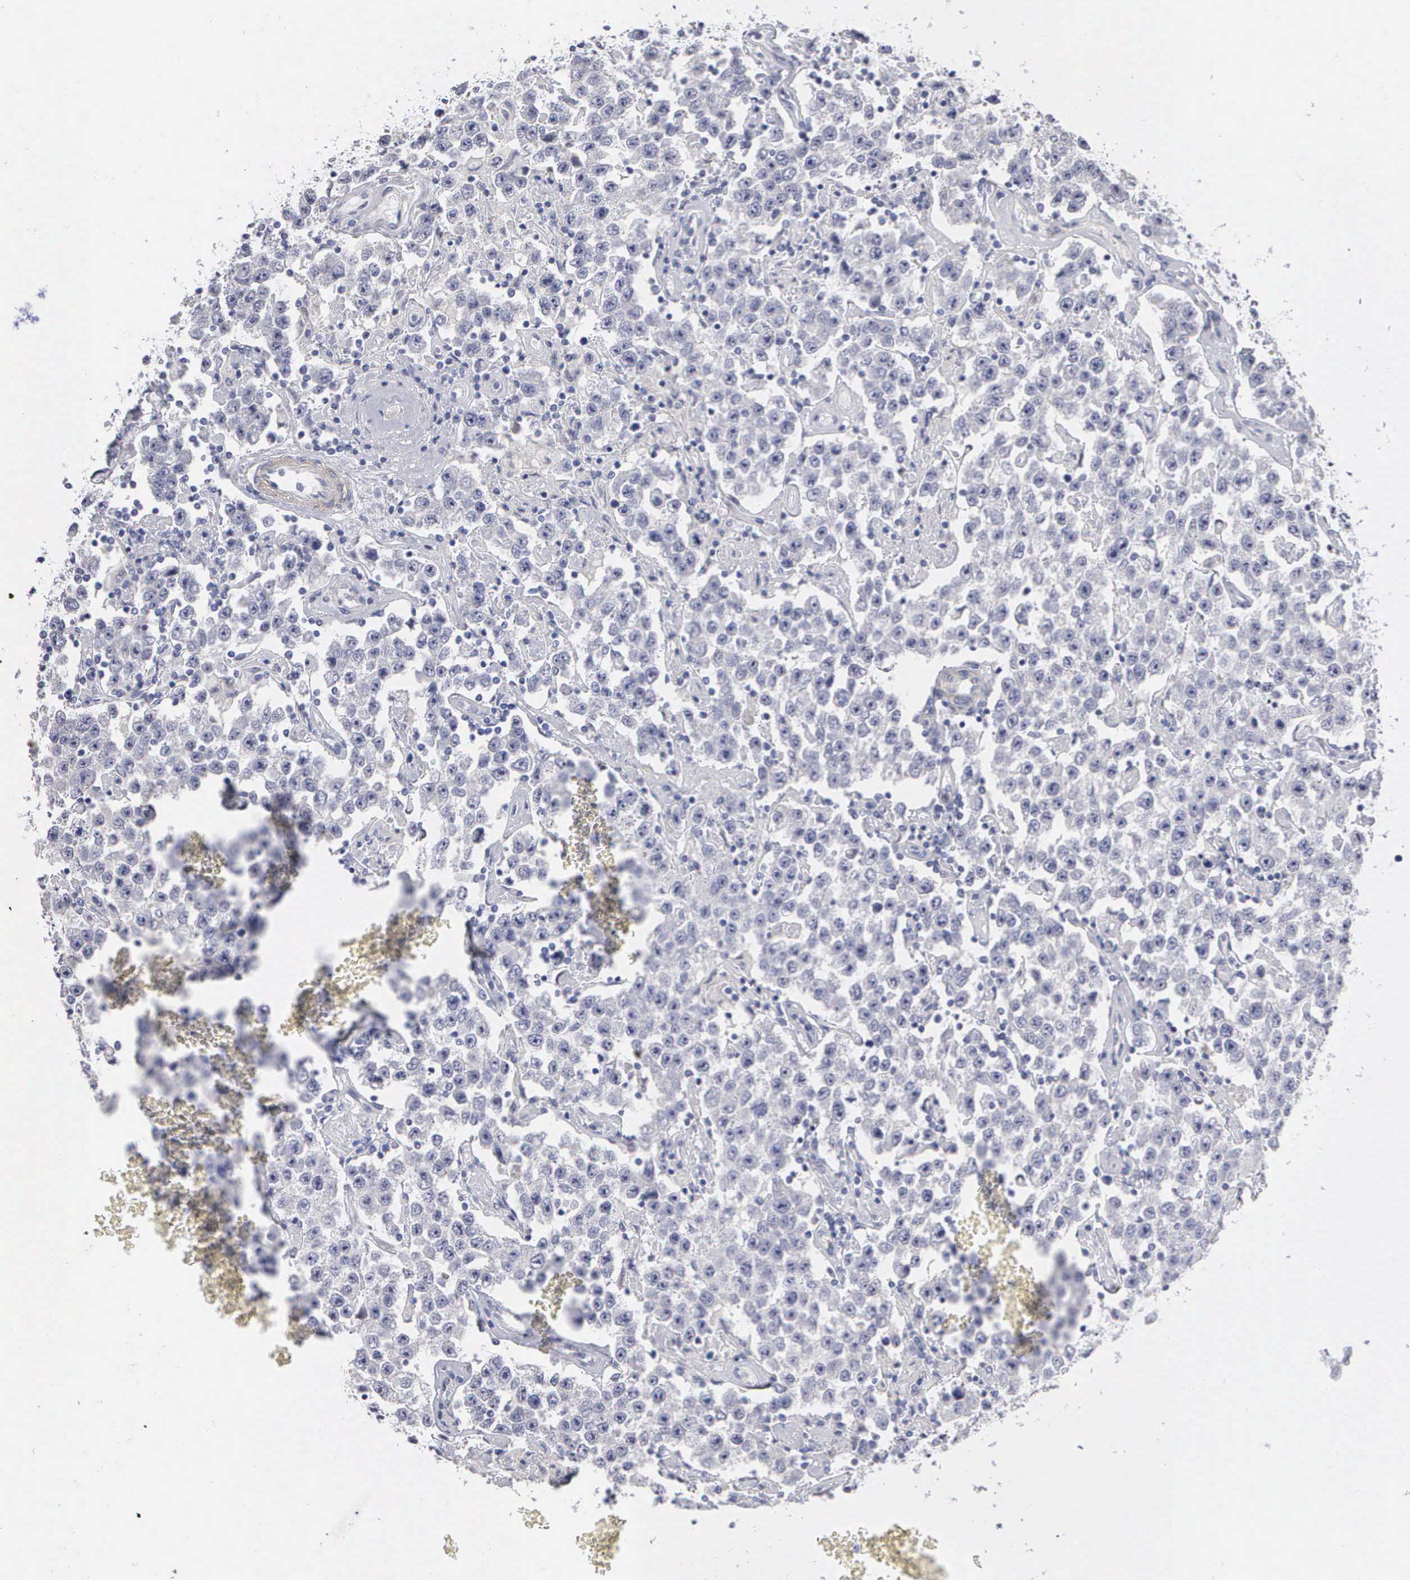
{"staining": {"intensity": "negative", "quantity": "none", "location": "none"}, "tissue": "testis cancer", "cell_type": "Tumor cells", "image_type": "cancer", "snomed": [{"axis": "morphology", "description": "Seminoma, NOS"}, {"axis": "topography", "description": "Testis"}], "caption": "IHC of testis seminoma displays no positivity in tumor cells.", "gene": "ELFN2", "patient": {"sex": "male", "age": 52}}